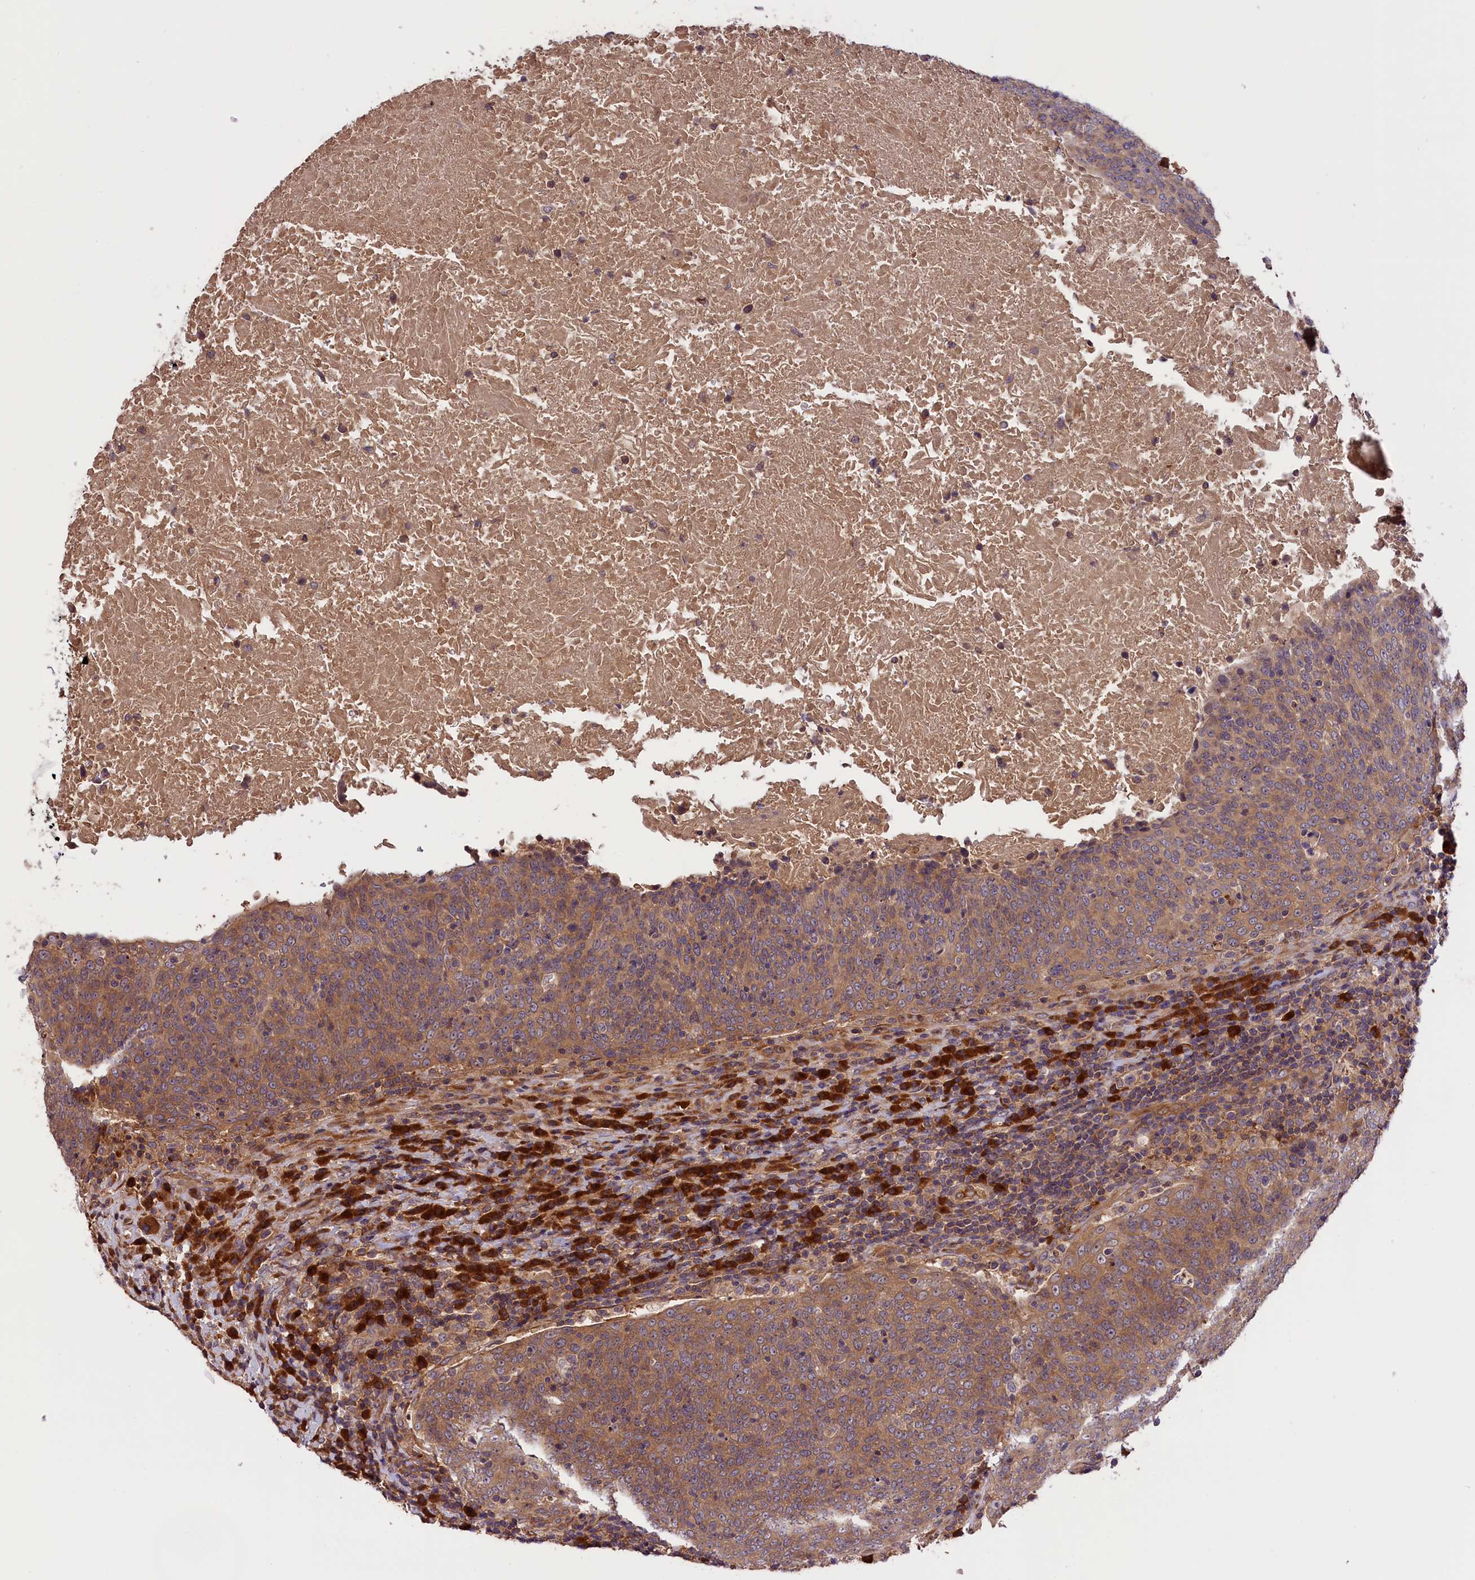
{"staining": {"intensity": "moderate", "quantity": ">75%", "location": "cytoplasmic/membranous"}, "tissue": "head and neck cancer", "cell_type": "Tumor cells", "image_type": "cancer", "snomed": [{"axis": "morphology", "description": "Squamous cell carcinoma, NOS"}, {"axis": "morphology", "description": "Squamous cell carcinoma, metastatic, NOS"}, {"axis": "topography", "description": "Lymph node"}, {"axis": "topography", "description": "Head-Neck"}], "caption": "Squamous cell carcinoma (head and neck) was stained to show a protein in brown. There is medium levels of moderate cytoplasmic/membranous positivity in about >75% of tumor cells. (Brightfield microscopy of DAB IHC at high magnification).", "gene": "SETD6", "patient": {"sex": "male", "age": 62}}